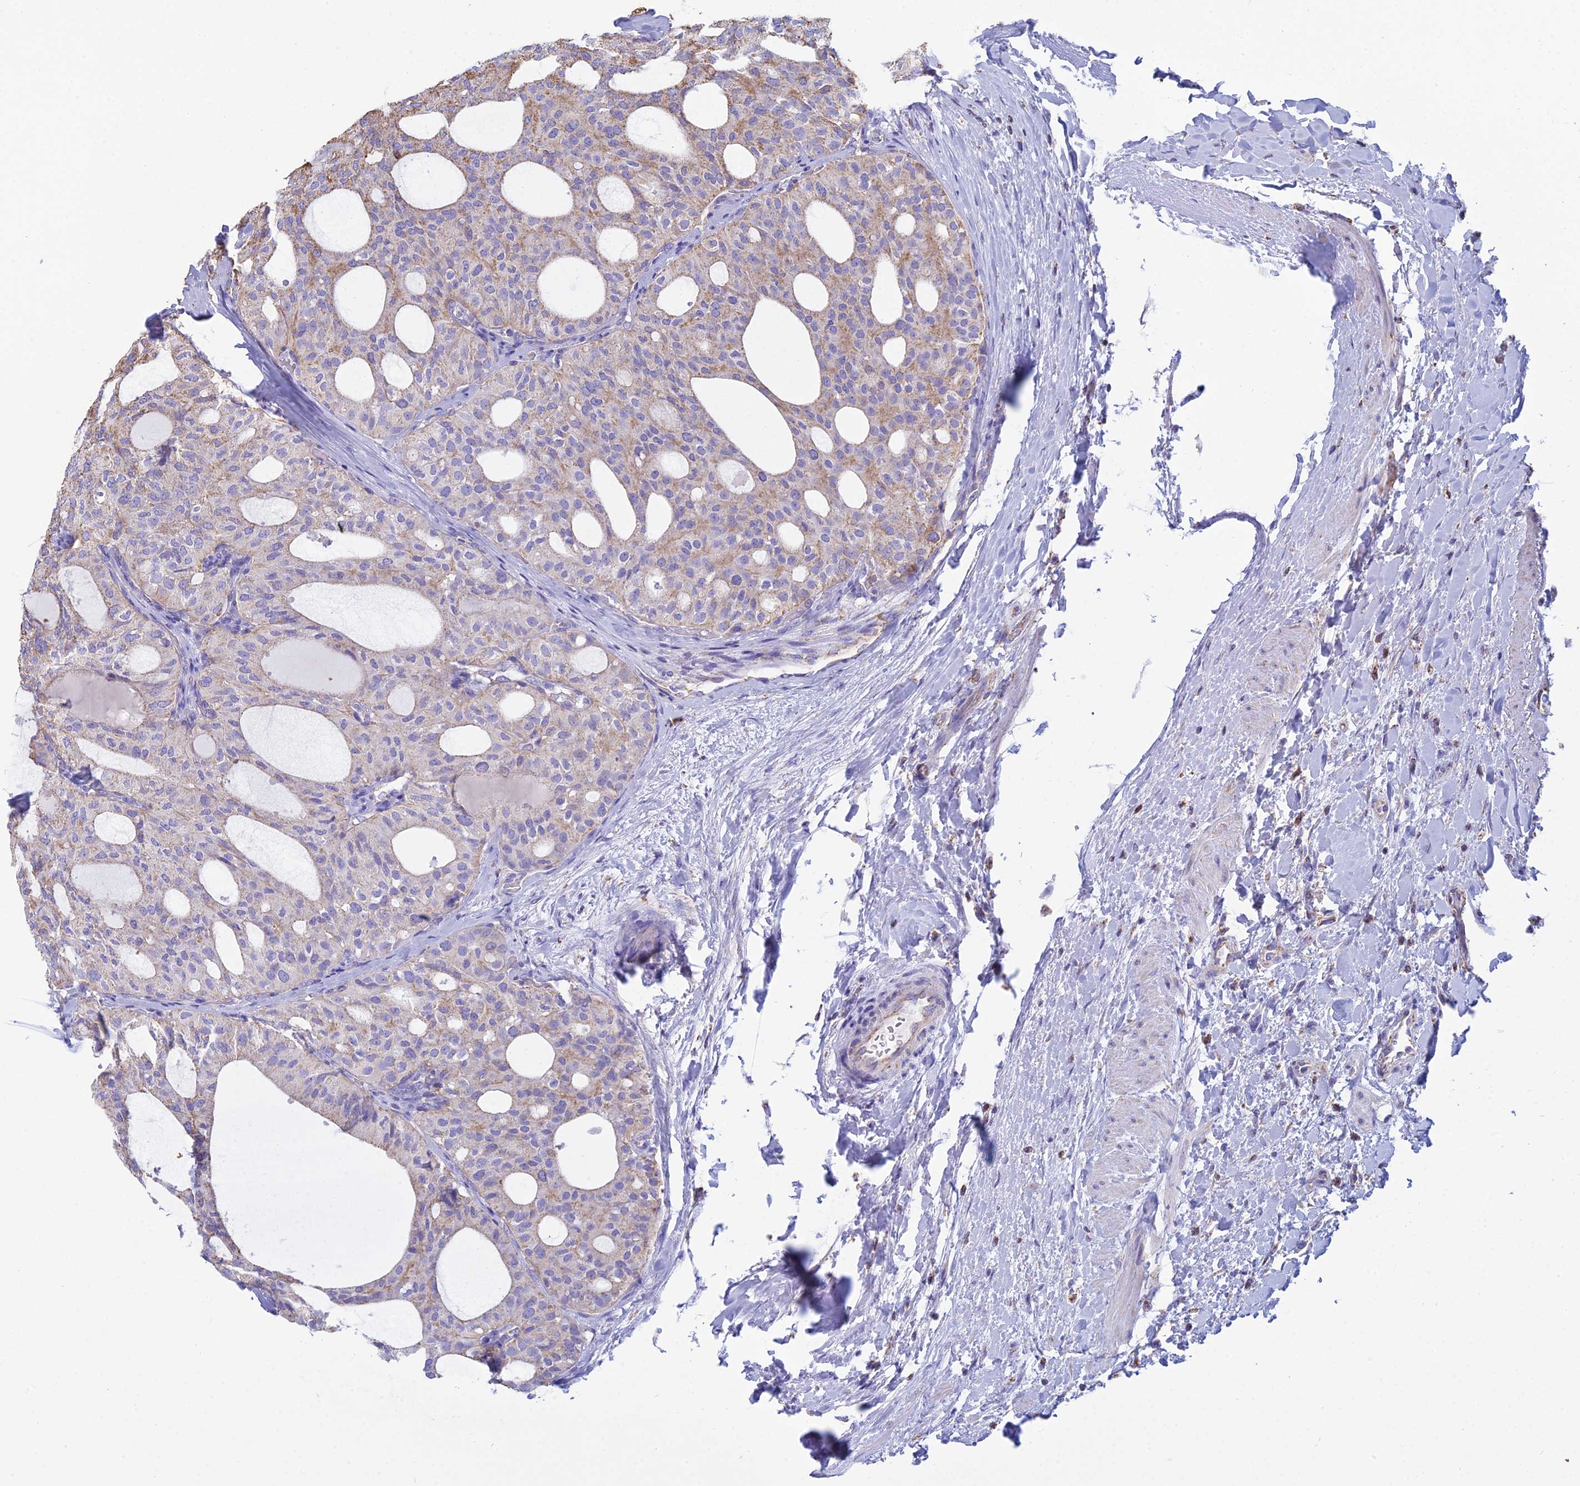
{"staining": {"intensity": "weak", "quantity": ">75%", "location": "cytoplasmic/membranous"}, "tissue": "thyroid cancer", "cell_type": "Tumor cells", "image_type": "cancer", "snomed": [{"axis": "morphology", "description": "Follicular adenoma carcinoma, NOS"}, {"axis": "topography", "description": "Thyroid gland"}], "caption": "Immunohistochemical staining of human thyroid cancer reveals low levels of weak cytoplasmic/membranous protein positivity in about >75% of tumor cells.", "gene": "OR2W3", "patient": {"sex": "male", "age": 75}}